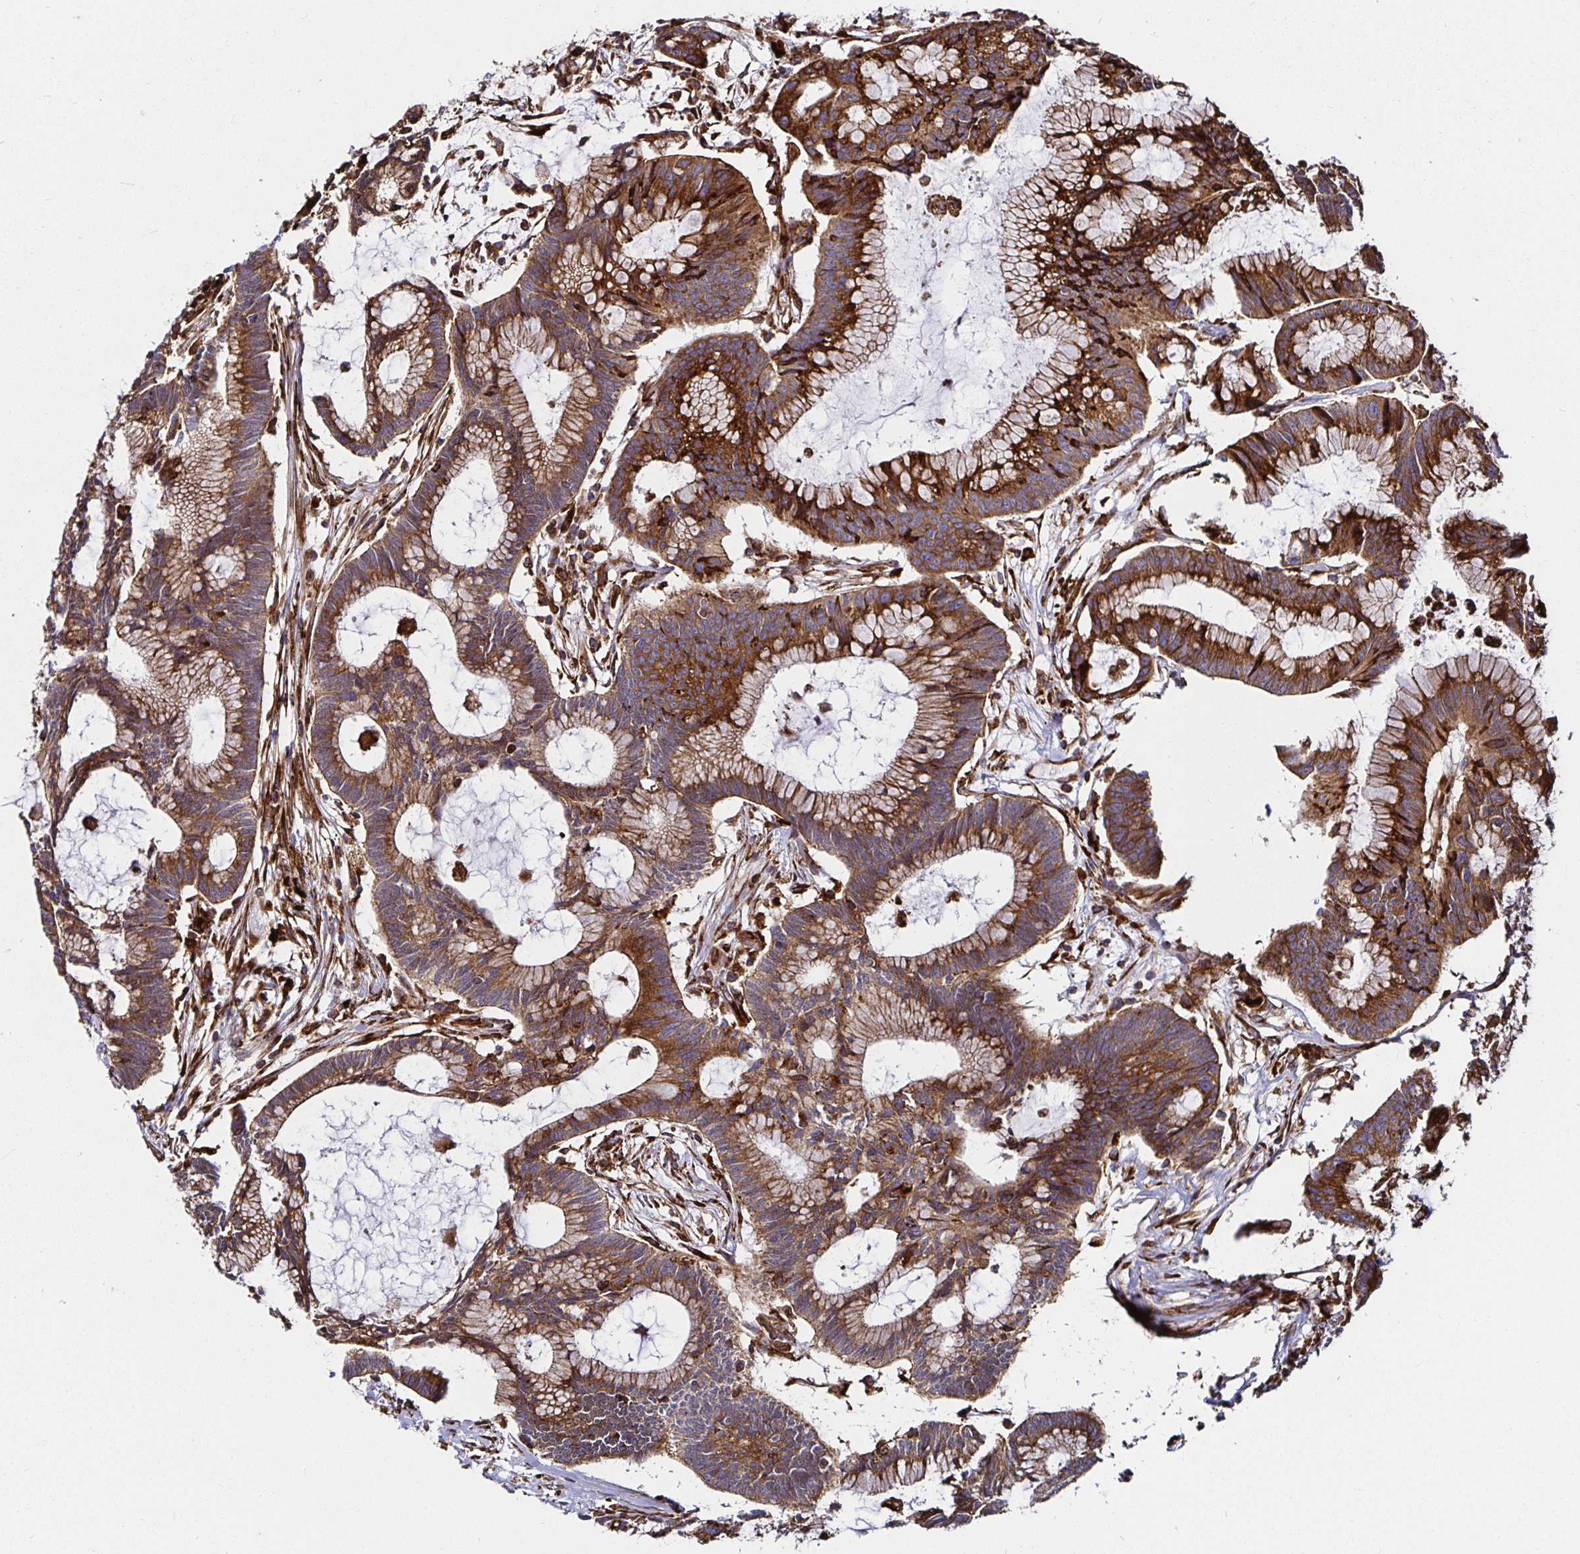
{"staining": {"intensity": "strong", "quantity": ">75%", "location": "cytoplasmic/membranous"}, "tissue": "colorectal cancer", "cell_type": "Tumor cells", "image_type": "cancer", "snomed": [{"axis": "morphology", "description": "Adenocarcinoma, NOS"}, {"axis": "topography", "description": "Colon"}], "caption": "Adenocarcinoma (colorectal) was stained to show a protein in brown. There is high levels of strong cytoplasmic/membranous positivity in approximately >75% of tumor cells.", "gene": "SMYD3", "patient": {"sex": "female", "age": 78}}